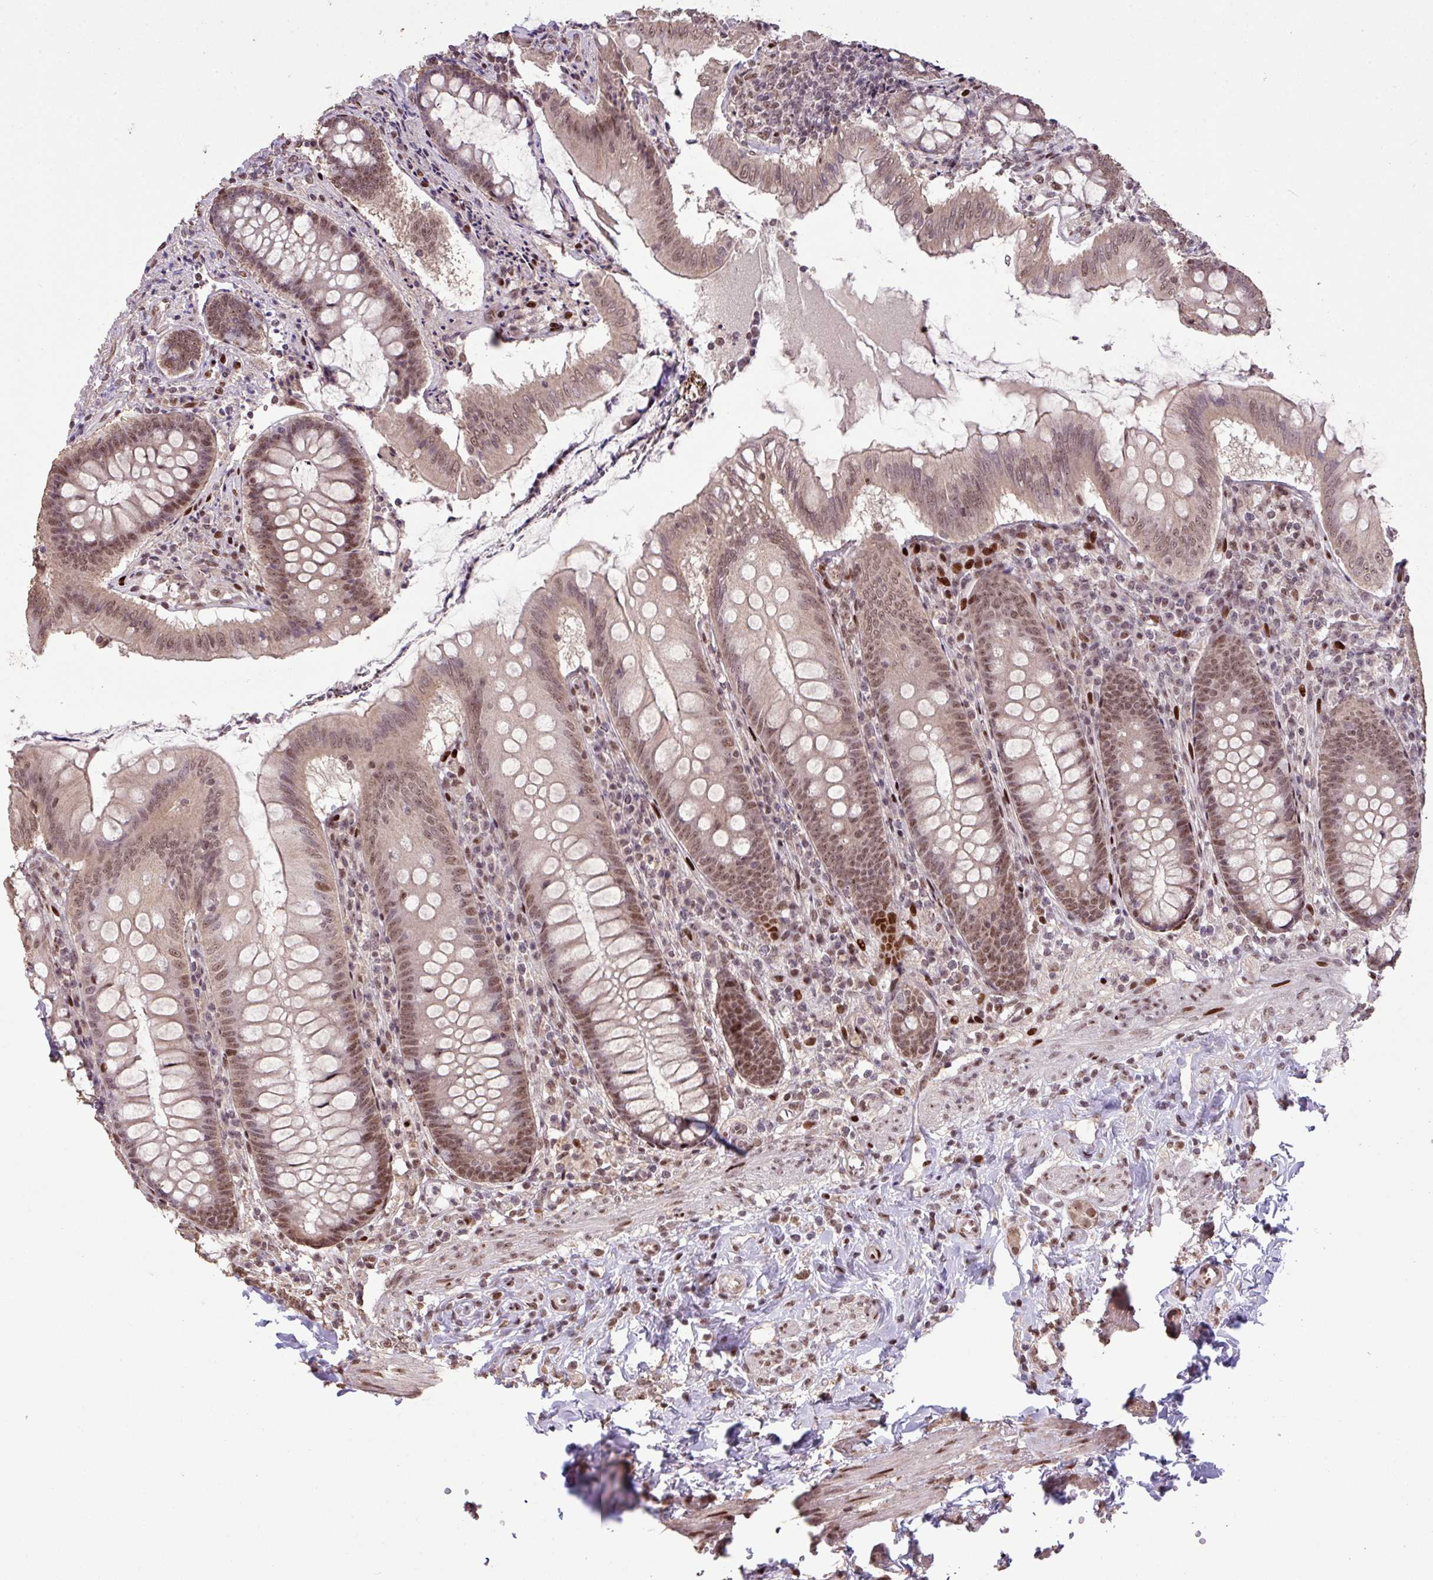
{"staining": {"intensity": "moderate", "quantity": ">75%", "location": "nuclear"}, "tissue": "appendix", "cell_type": "Glandular cells", "image_type": "normal", "snomed": [{"axis": "morphology", "description": "Normal tissue, NOS"}, {"axis": "topography", "description": "Appendix"}], "caption": "Immunohistochemical staining of normal human appendix exhibits medium levels of moderate nuclear expression in approximately >75% of glandular cells. The staining was performed using DAB (3,3'-diaminobenzidine) to visualize the protein expression in brown, while the nuclei were stained in blue with hematoxylin (Magnification: 20x).", "gene": "ZNF709", "patient": {"sex": "female", "age": 51}}